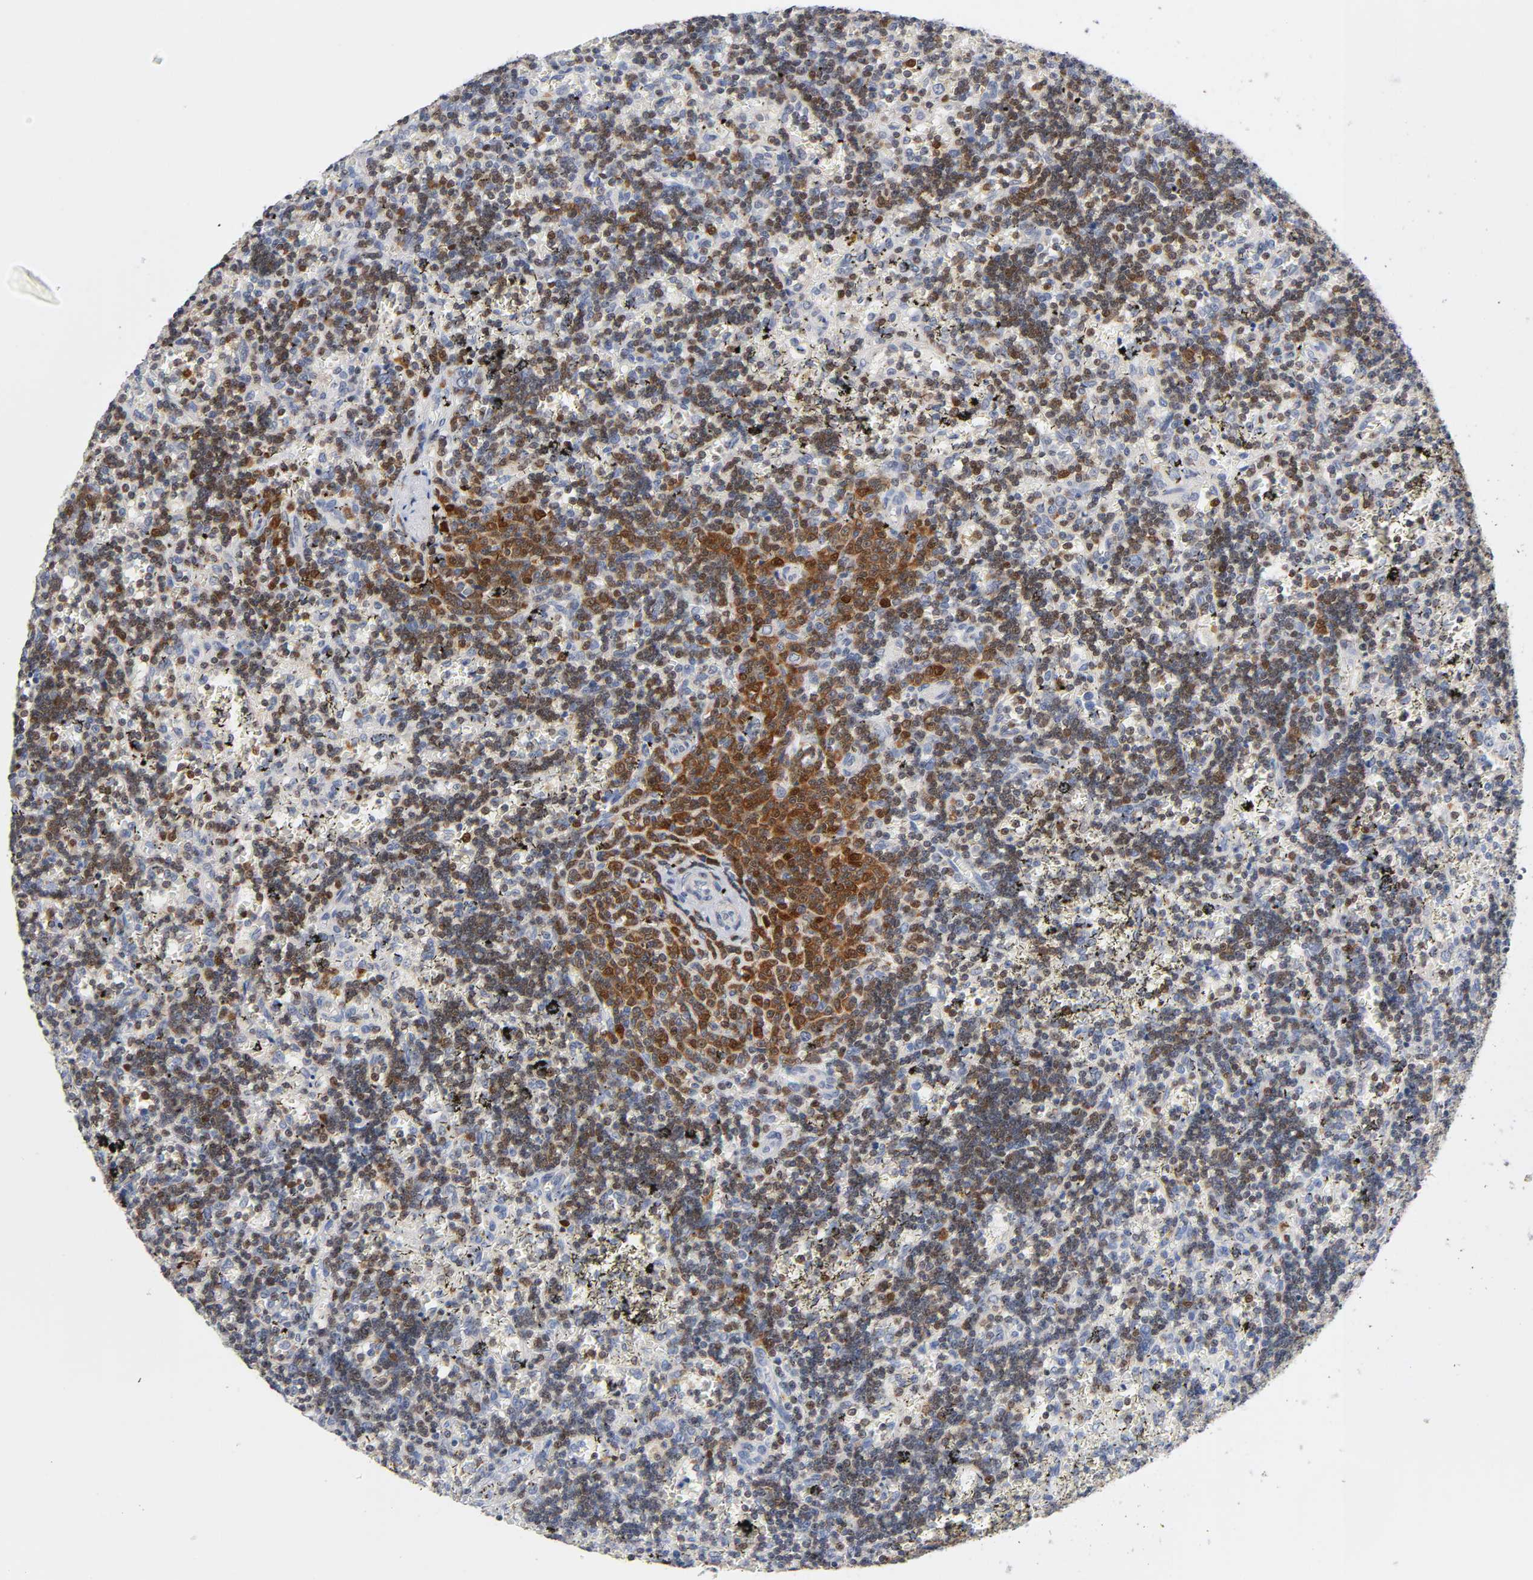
{"staining": {"intensity": "moderate", "quantity": ">75%", "location": "nuclear"}, "tissue": "lymphoma", "cell_type": "Tumor cells", "image_type": "cancer", "snomed": [{"axis": "morphology", "description": "Malignant lymphoma, non-Hodgkin's type, Low grade"}, {"axis": "topography", "description": "Spleen"}], "caption": "An immunohistochemistry micrograph of tumor tissue is shown. Protein staining in brown shows moderate nuclear positivity in low-grade malignant lymphoma, non-Hodgkin's type within tumor cells.", "gene": "NFATC1", "patient": {"sex": "male", "age": 60}}